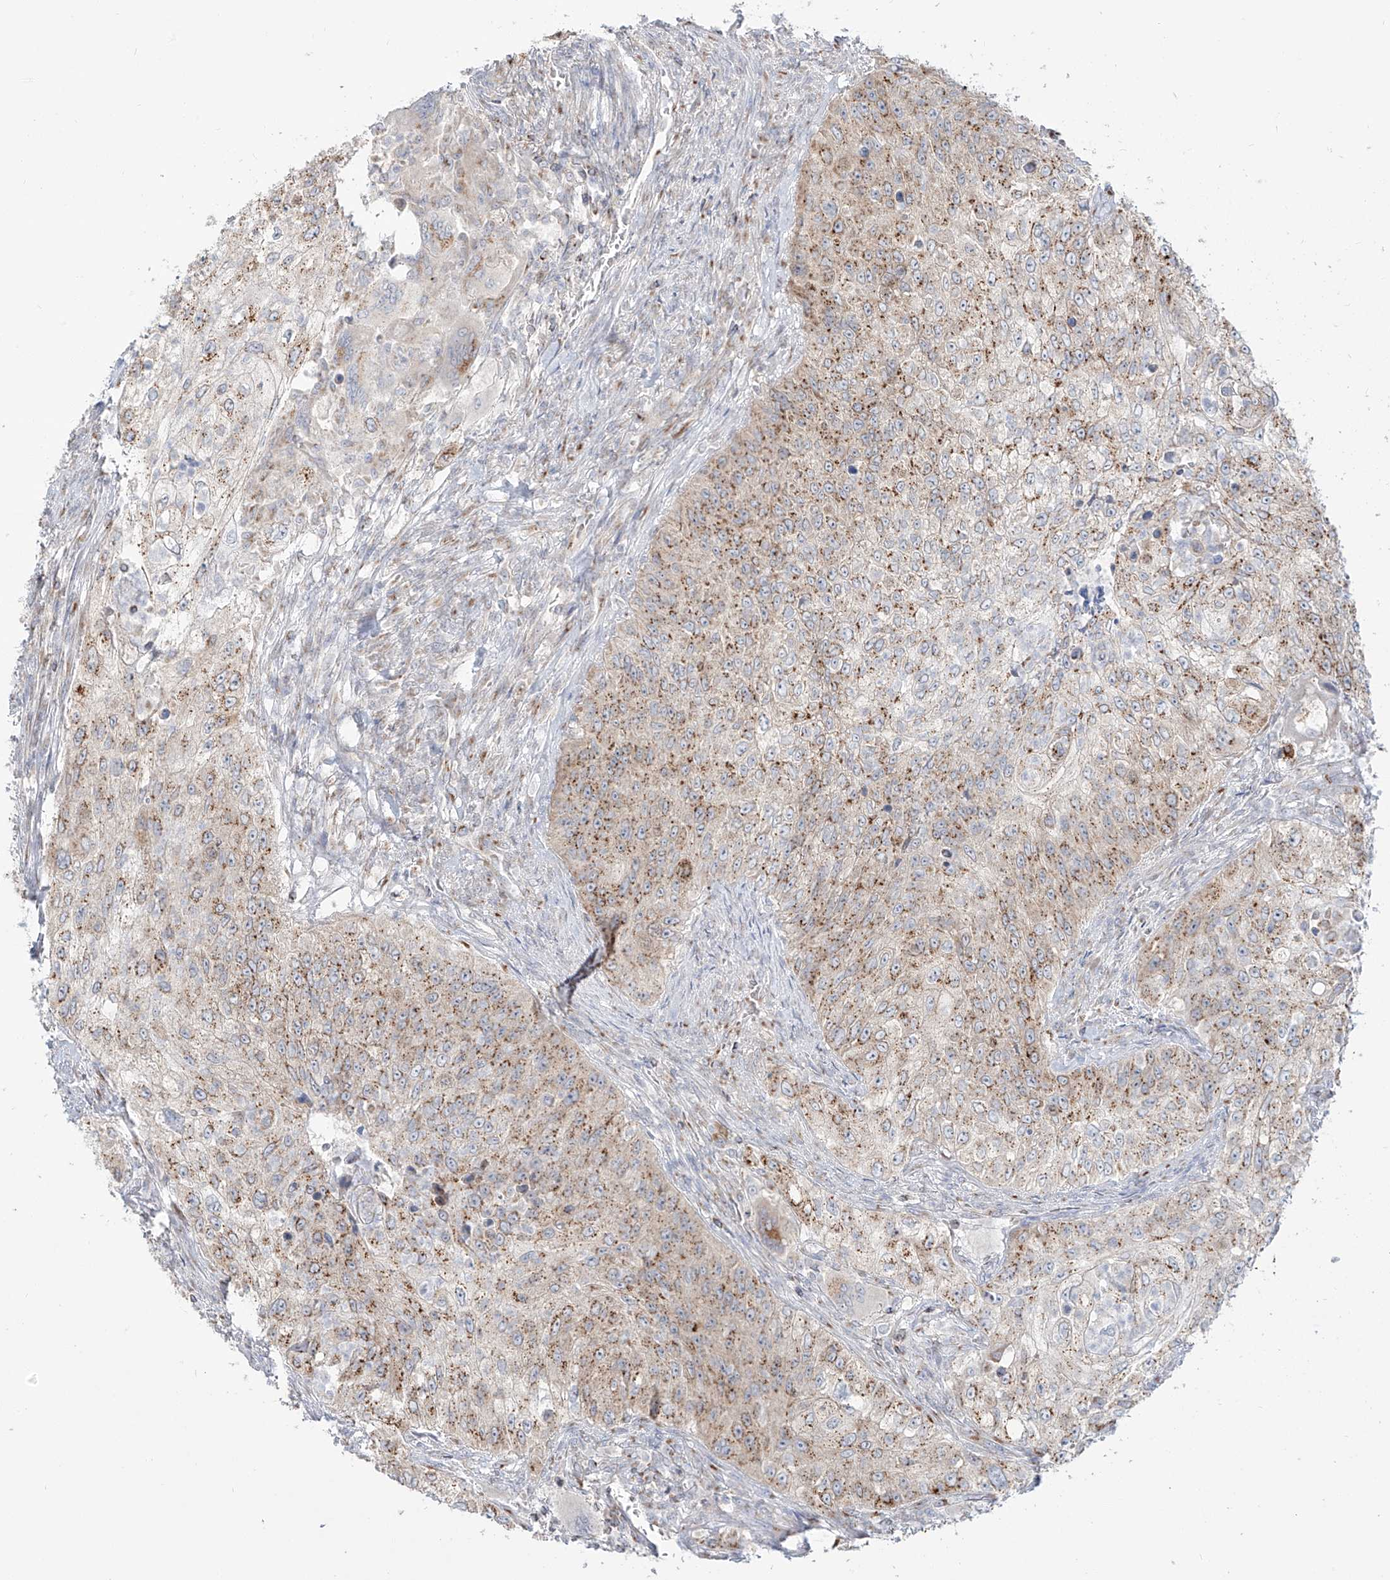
{"staining": {"intensity": "moderate", "quantity": ">75%", "location": "cytoplasmic/membranous"}, "tissue": "urothelial cancer", "cell_type": "Tumor cells", "image_type": "cancer", "snomed": [{"axis": "morphology", "description": "Urothelial carcinoma, High grade"}, {"axis": "topography", "description": "Urinary bladder"}], "caption": "This is an image of IHC staining of urothelial cancer, which shows moderate staining in the cytoplasmic/membranous of tumor cells.", "gene": "BSDC1", "patient": {"sex": "female", "age": 60}}